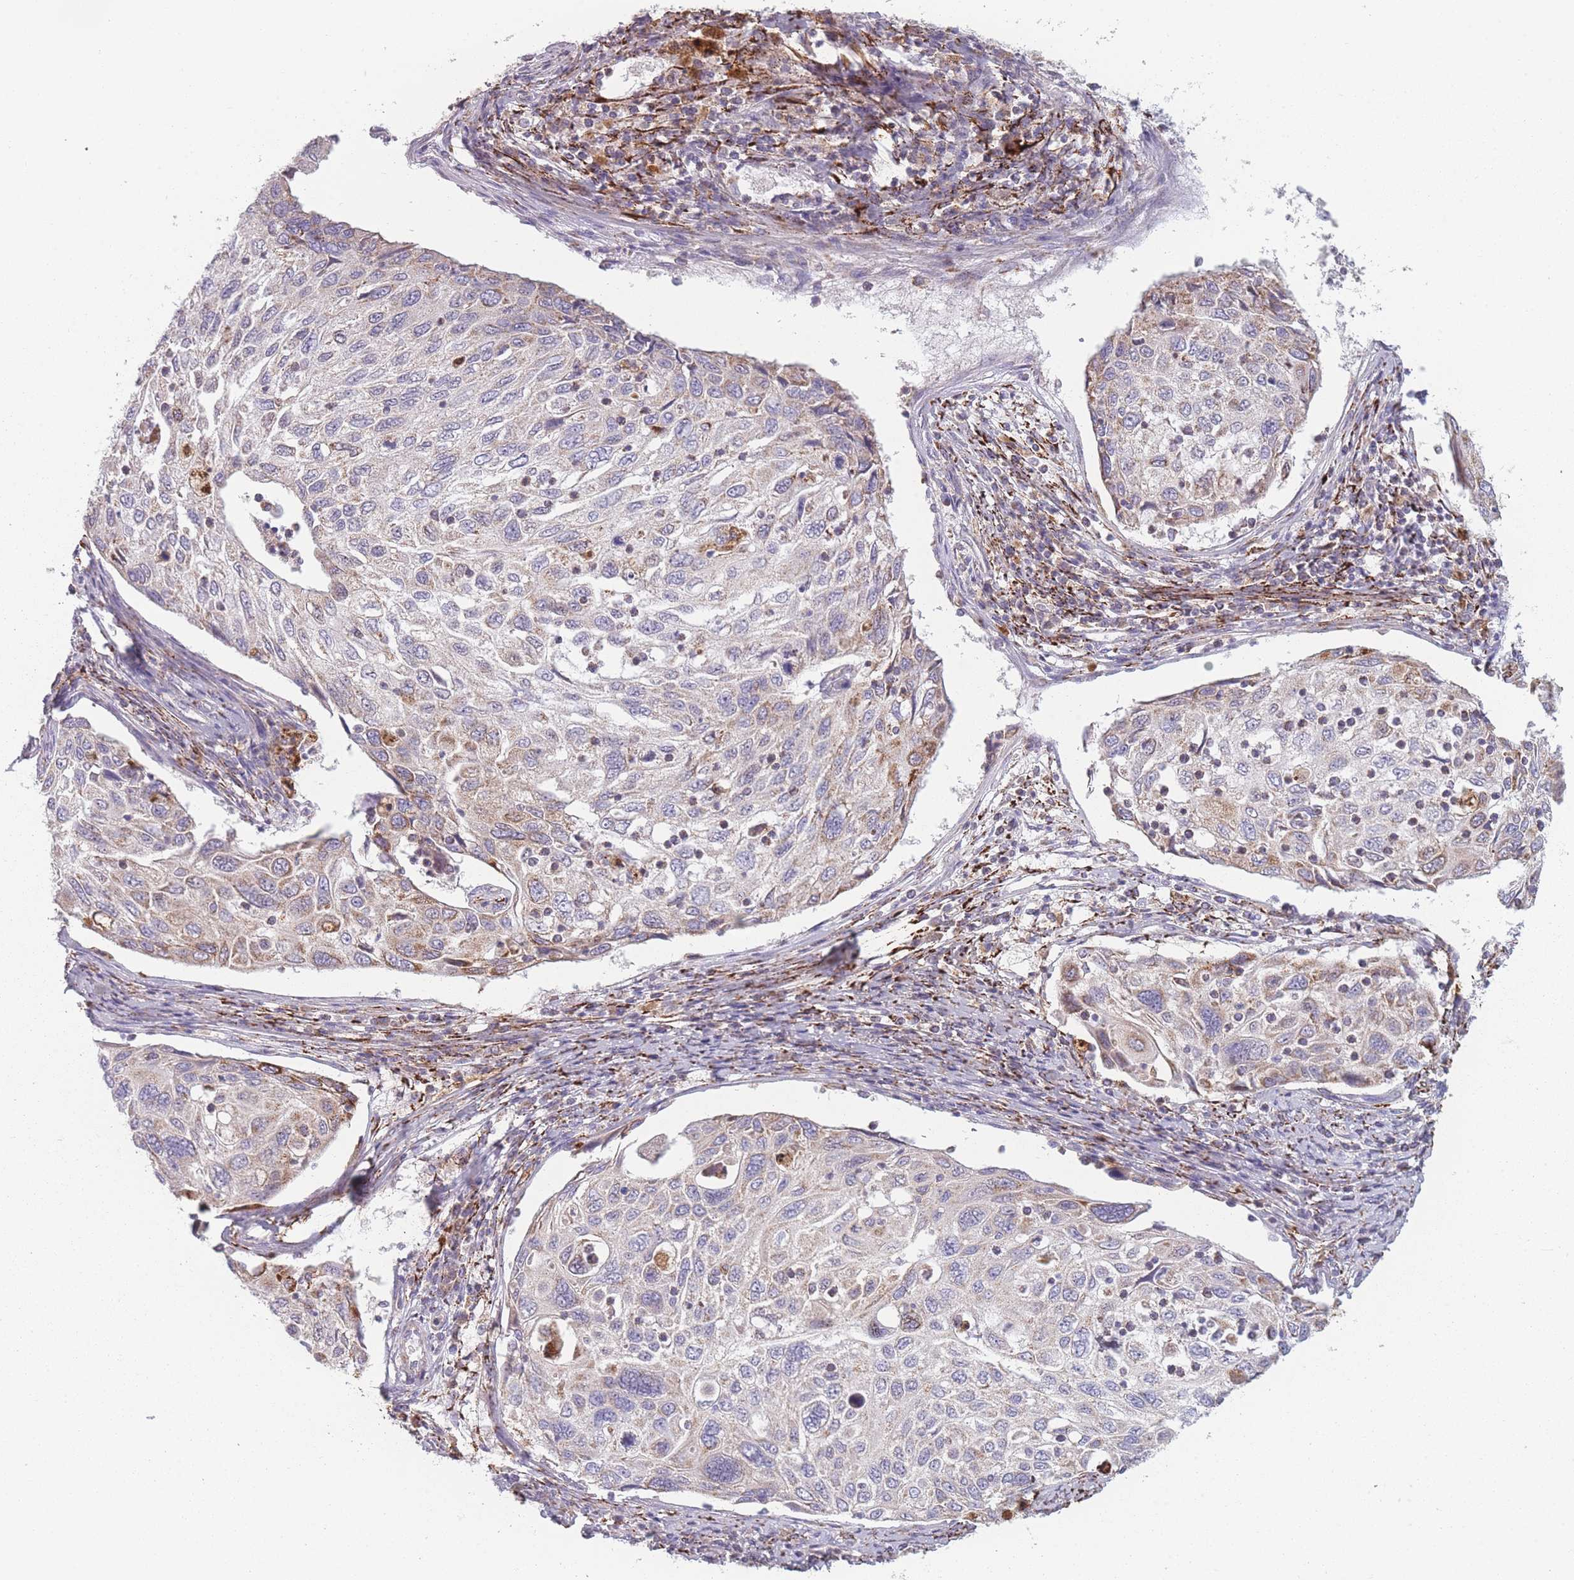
{"staining": {"intensity": "weak", "quantity": "<25%", "location": "cytoplasmic/membranous"}, "tissue": "cervical cancer", "cell_type": "Tumor cells", "image_type": "cancer", "snomed": [{"axis": "morphology", "description": "Squamous cell carcinoma, NOS"}, {"axis": "topography", "description": "Cervix"}], "caption": "This micrograph is of cervical cancer (squamous cell carcinoma) stained with immunohistochemistry (IHC) to label a protein in brown with the nuclei are counter-stained blue. There is no positivity in tumor cells.", "gene": "PEX11B", "patient": {"sex": "female", "age": 70}}